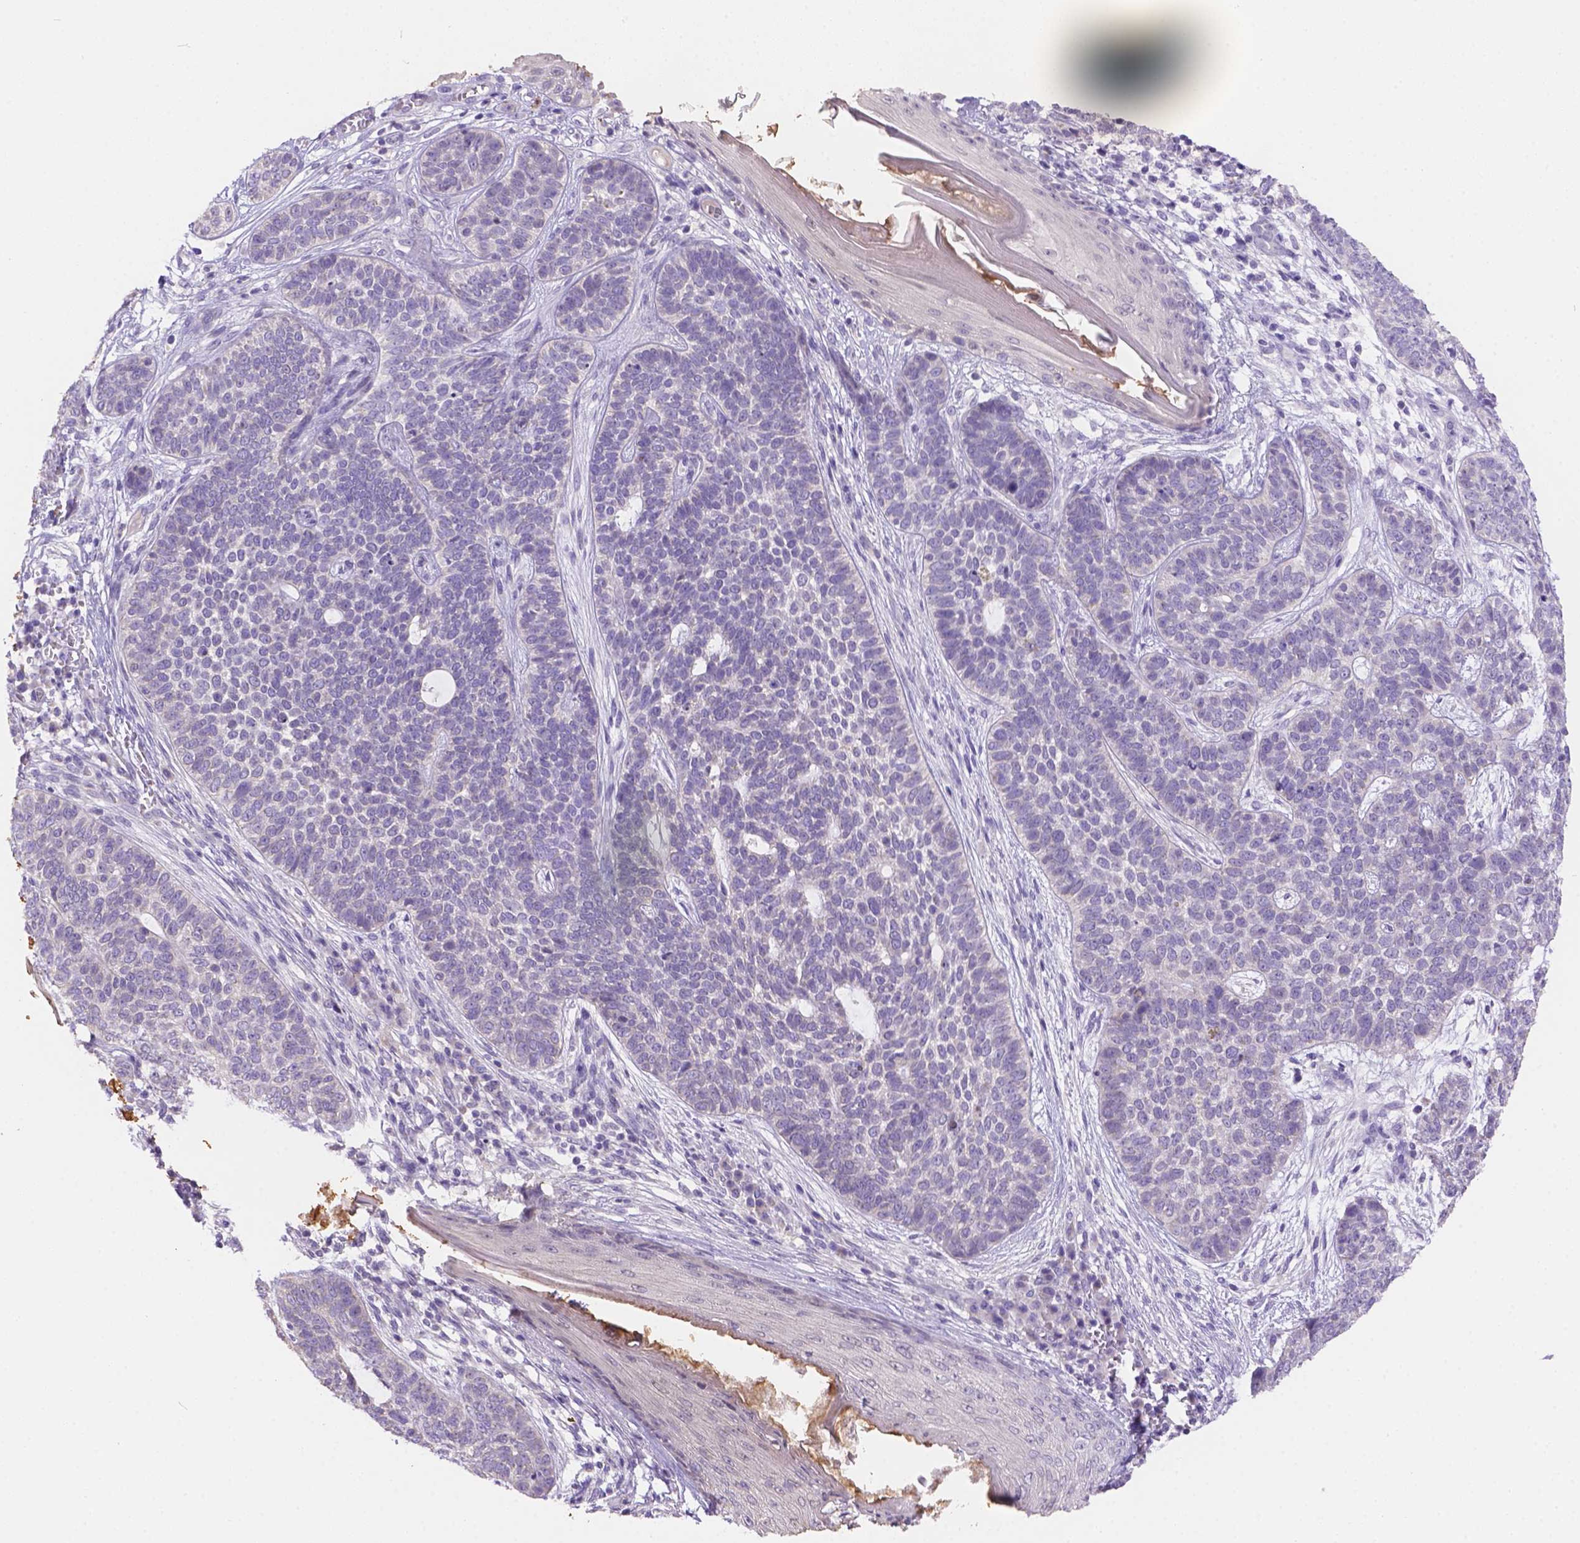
{"staining": {"intensity": "negative", "quantity": "none", "location": "none"}, "tissue": "skin cancer", "cell_type": "Tumor cells", "image_type": "cancer", "snomed": [{"axis": "morphology", "description": "Basal cell carcinoma"}, {"axis": "topography", "description": "Skin"}], "caption": "Micrograph shows no protein staining in tumor cells of basal cell carcinoma (skin) tissue.", "gene": "NXPE2", "patient": {"sex": "female", "age": 69}}